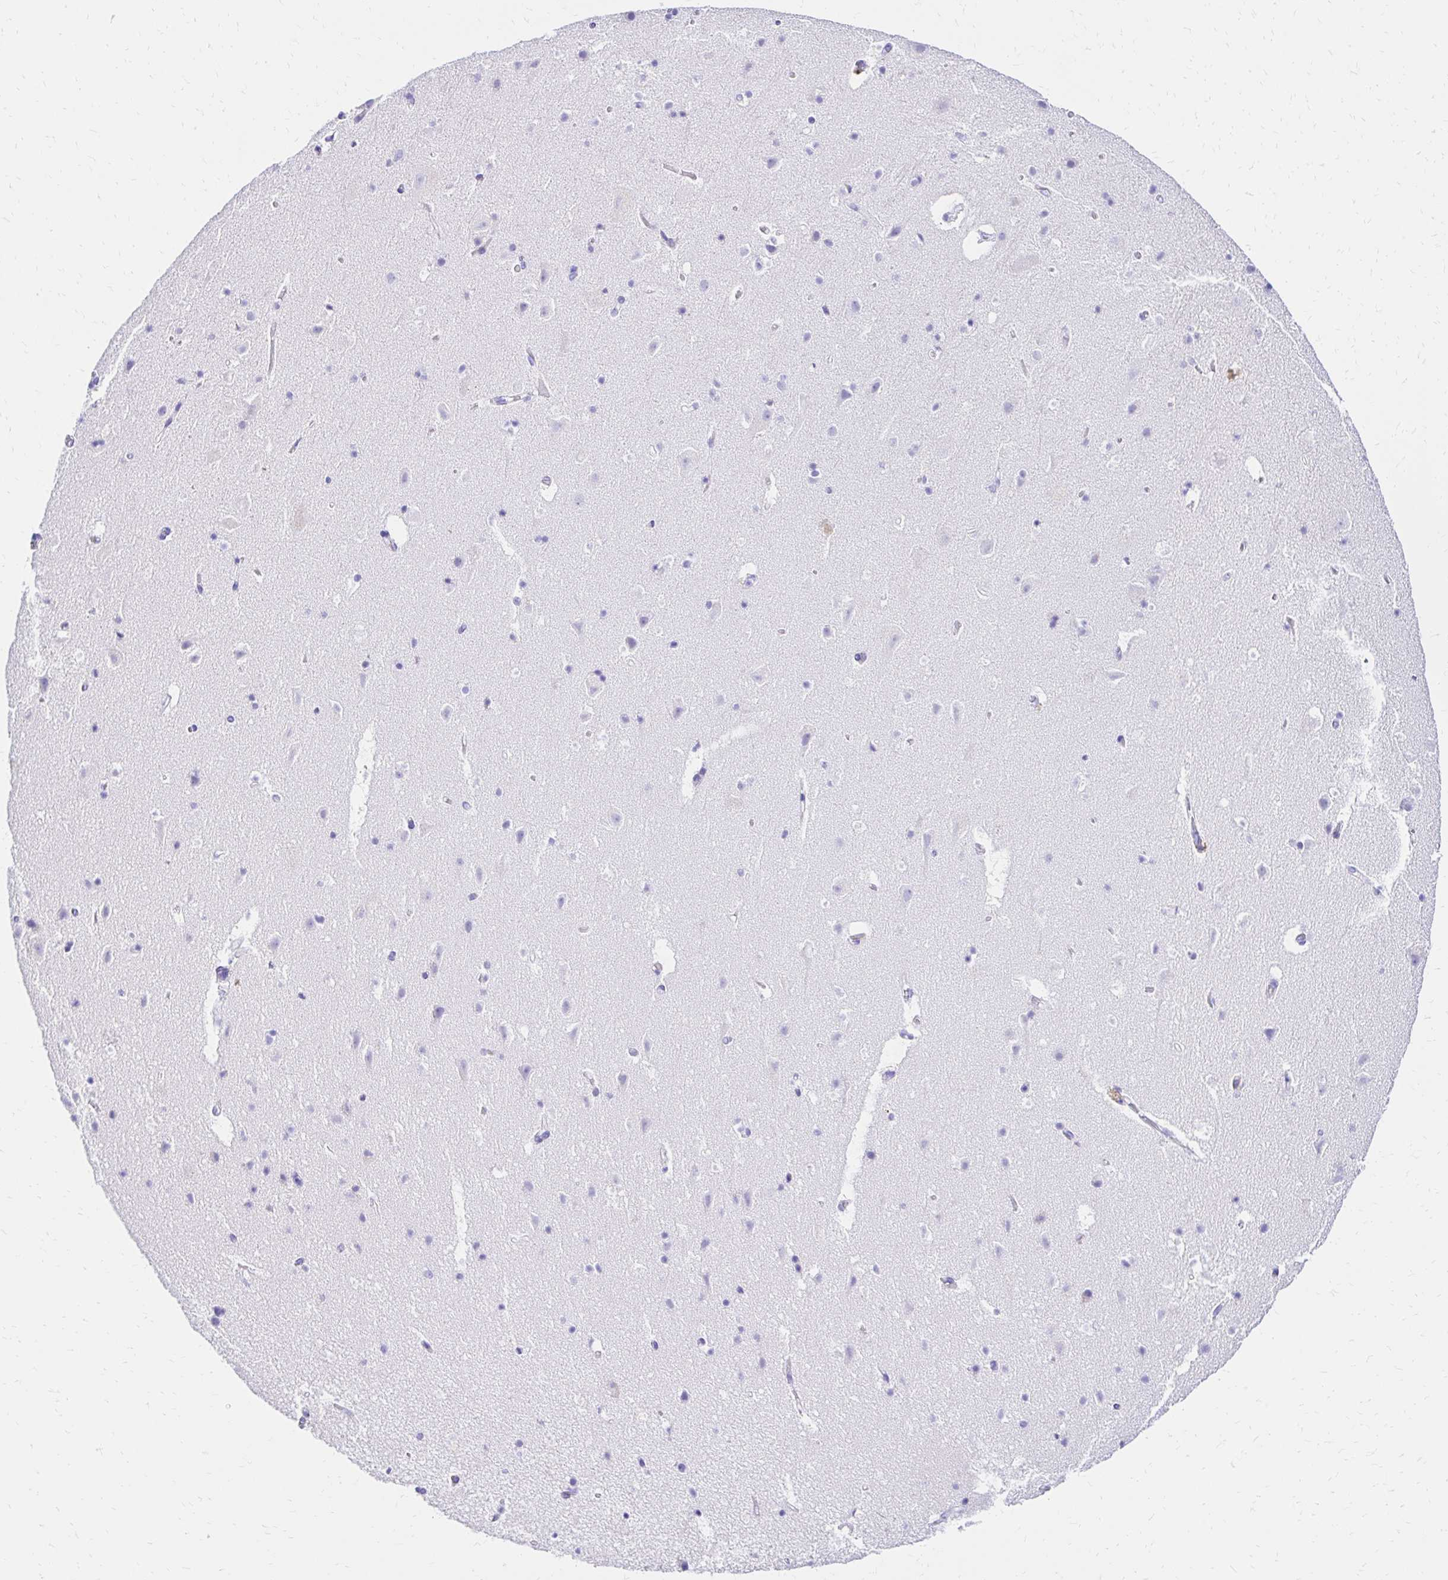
{"staining": {"intensity": "negative", "quantity": "none", "location": "none"}, "tissue": "cerebral cortex", "cell_type": "Endothelial cells", "image_type": "normal", "snomed": [{"axis": "morphology", "description": "Normal tissue, NOS"}, {"axis": "topography", "description": "Cerebral cortex"}], "caption": "An image of cerebral cortex stained for a protein shows no brown staining in endothelial cells.", "gene": "S100G", "patient": {"sex": "female", "age": 42}}